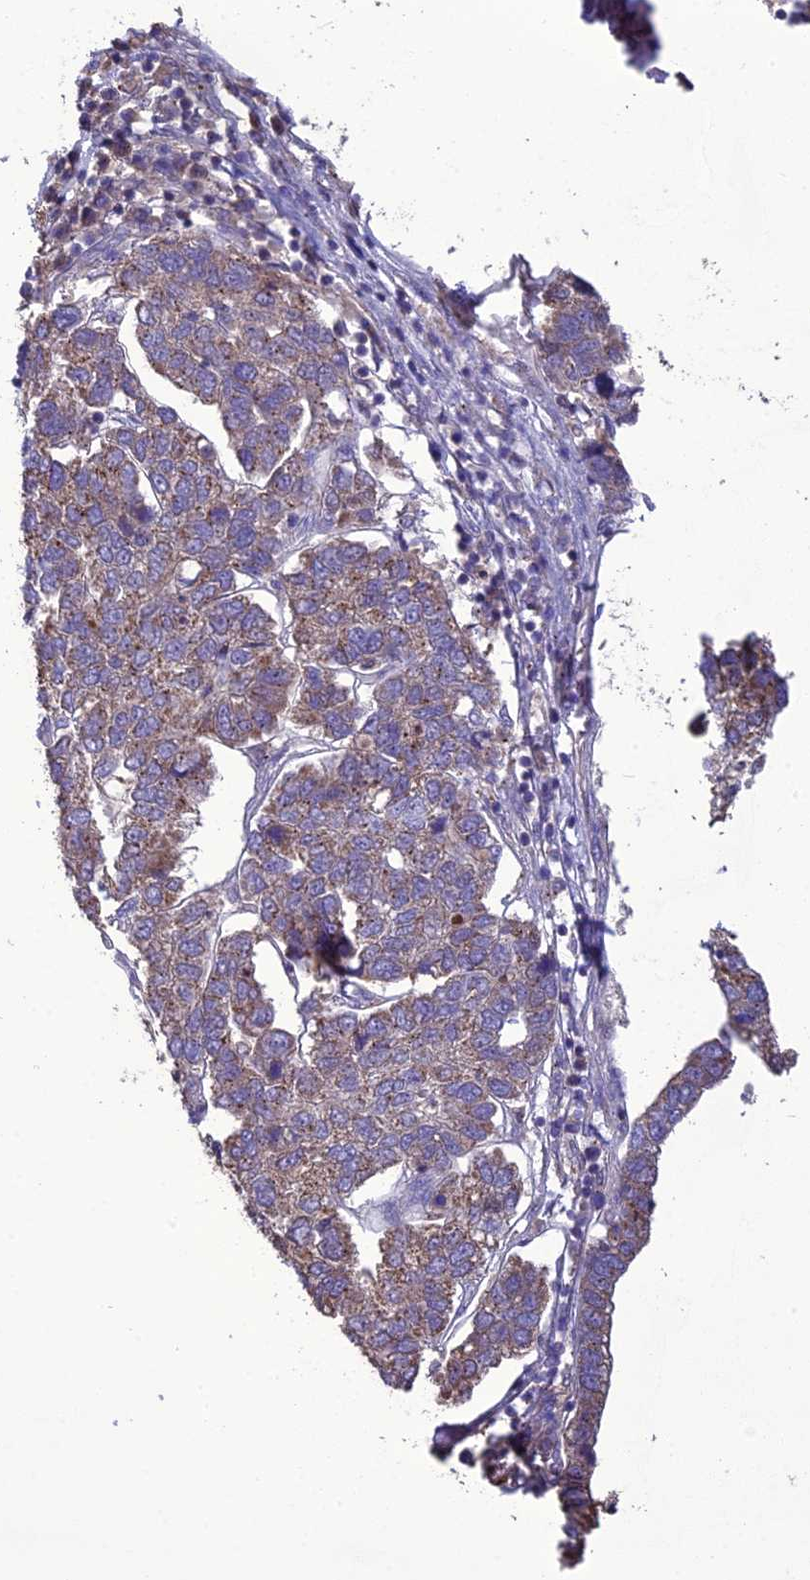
{"staining": {"intensity": "weak", "quantity": ">75%", "location": "cytoplasmic/membranous"}, "tissue": "pancreatic cancer", "cell_type": "Tumor cells", "image_type": "cancer", "snomed": [{"axis": "morphology", "description": "Adenocarcinoma, NOS"}, {"axis": "topography", "description": "Pancreas"}], "caption": "Protein analysis of pancreatic adenocarcinoma tissue shows weak cytoplasmic/membranous expression in approximately >75% of tumor cells.", "gene": "NUDT8", "patient": {"sex": "female", "age": 61}}